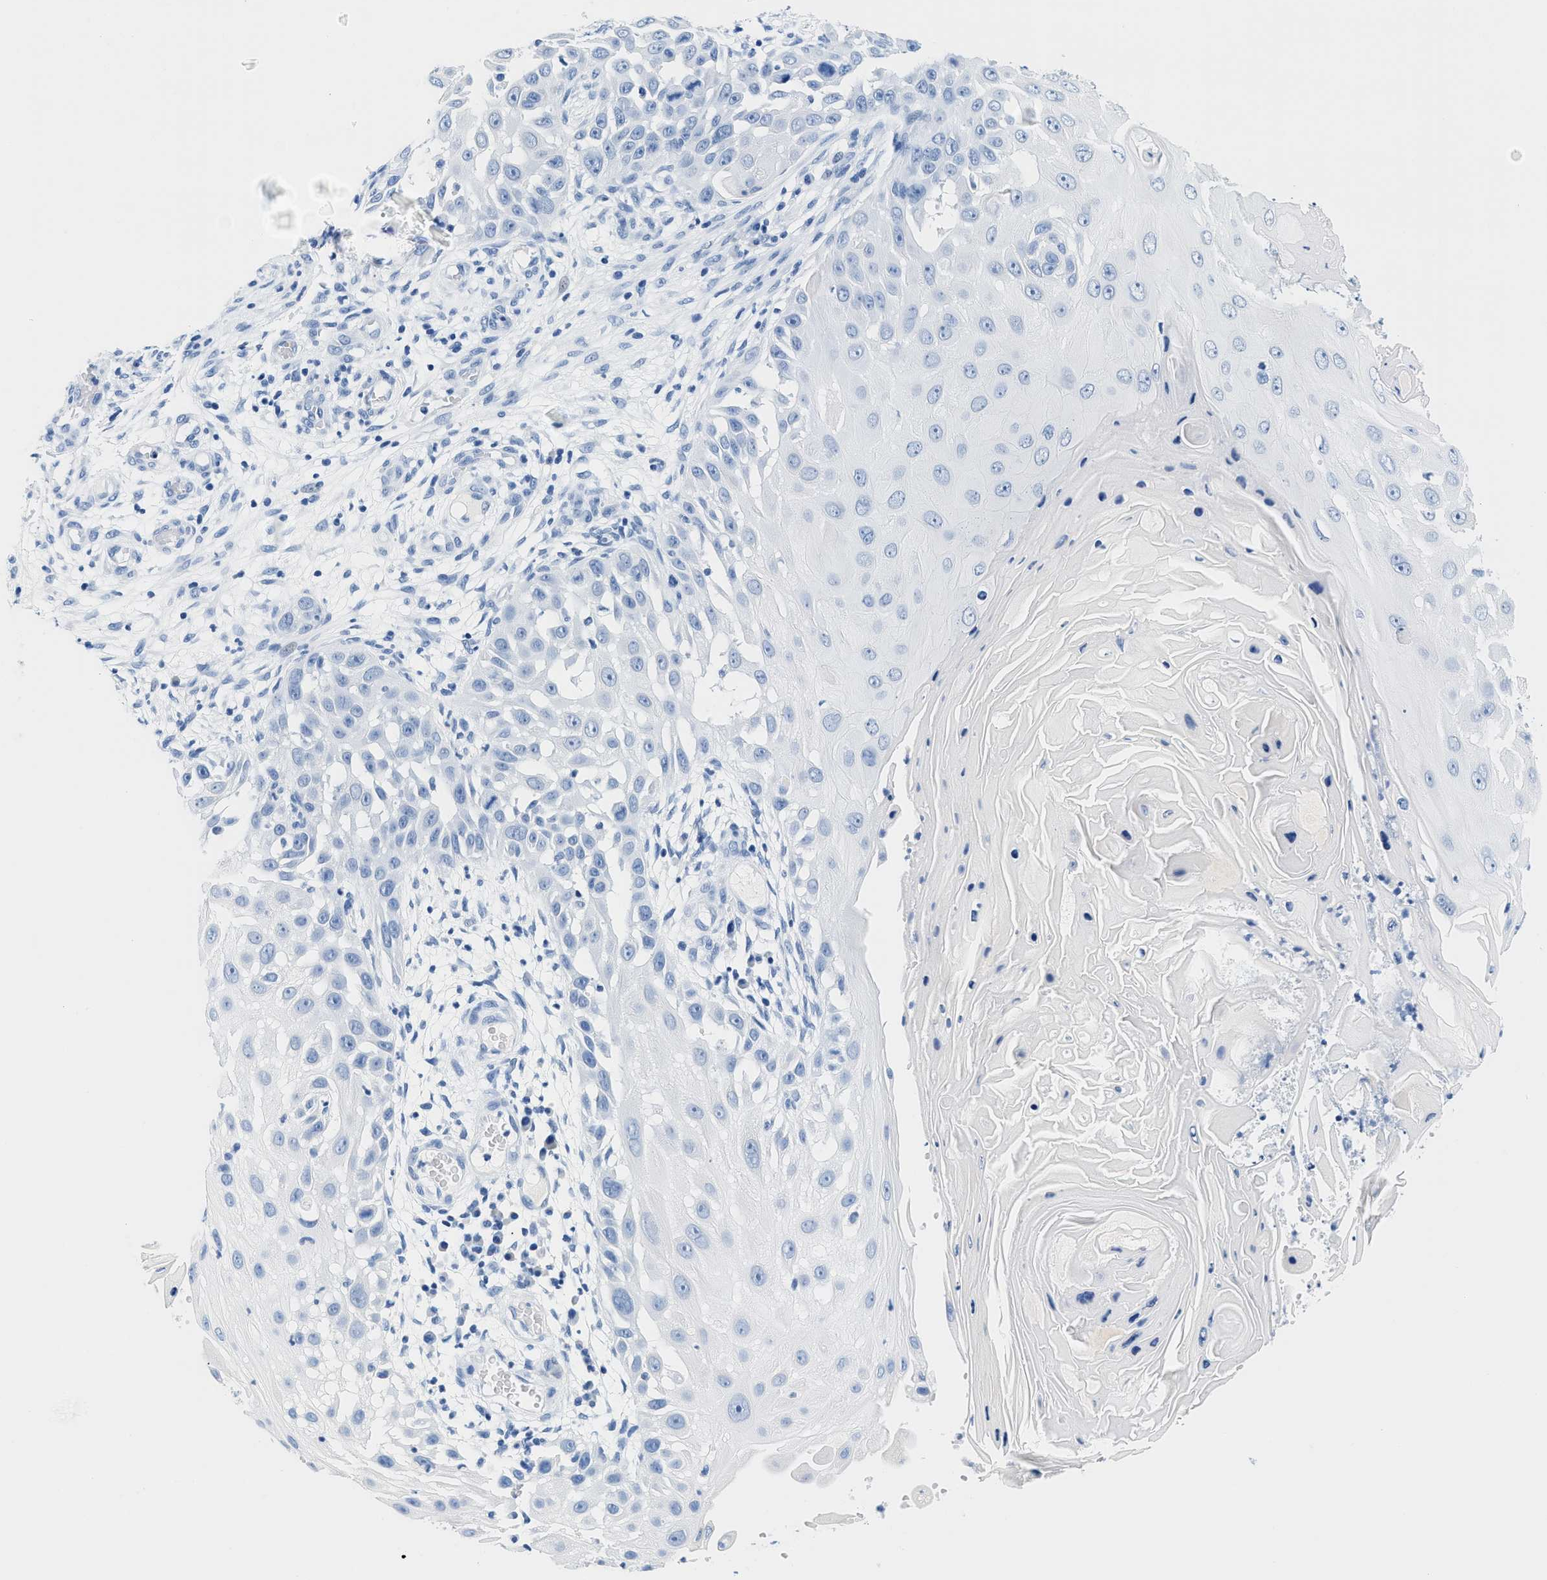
{"staining": {"intensity": "negative", "quantity": "none", "location": "none"}, "tissue": "skin cancer", "cell_type": "Tumor cells", "image_type": "cancer", "snomed": [{"axis": "morphology", "description": "Squamous cell carcinoma, NOS"}, {"axis": "topography", "description": "Skin"}], "caption": "Histopathology image shows no protein expression in tumor cells of skin cancer tissue. (DAB IHC with hematoxylin counter stain).", "gene": "GSN", "patient": {"sex": "female", "age": 44}}